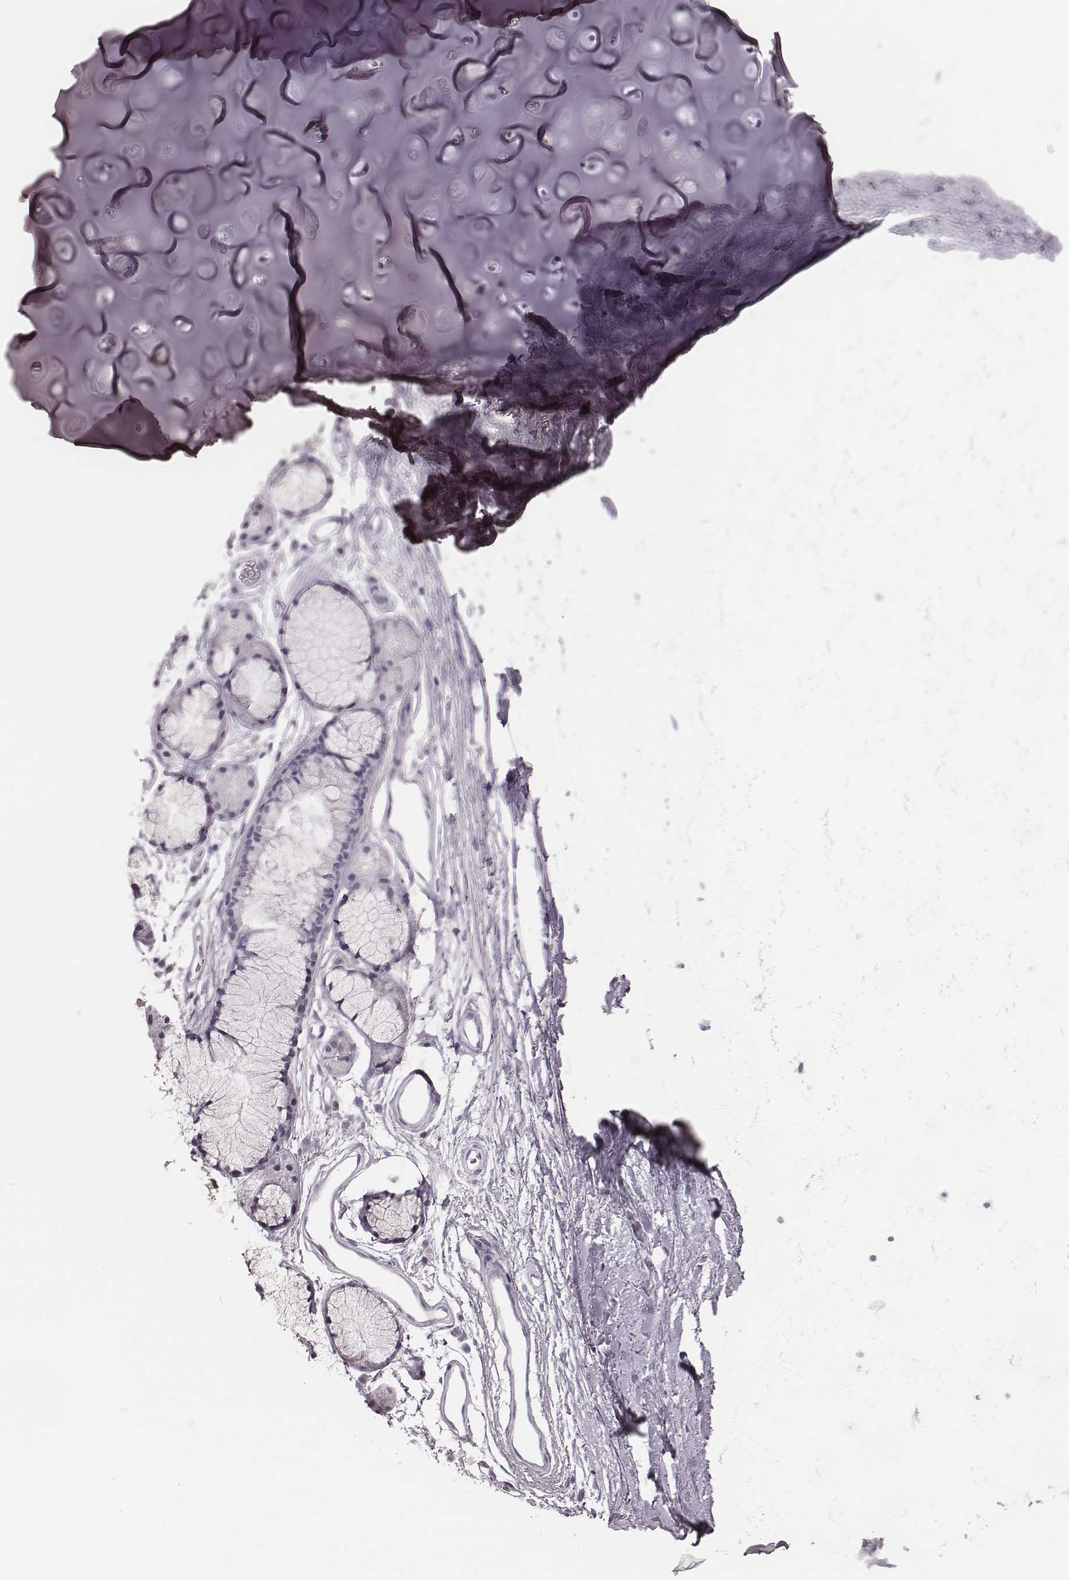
{"staining": {"intensity": "negative", "quantity": "none", "location": "none"}, "tissue": "soft tissue", "cell_type": "Chondrocytes", "image_type": "normal", "snomed": [{"axis": "morphology", "description": "Normal tissue, NOS"}, {"axis": "topography", "description": "Cartilage tissue"}, {"axis": "topography", "description": "Bronchus"}], "caption": "The IHC histopathology image has no significant positivity in chondrocytes of soft tissue. (IHC, brightfield microscopy, high magnification).", "gene": "ADGRF4", "patient": {"sex": "female", "age": 79}}